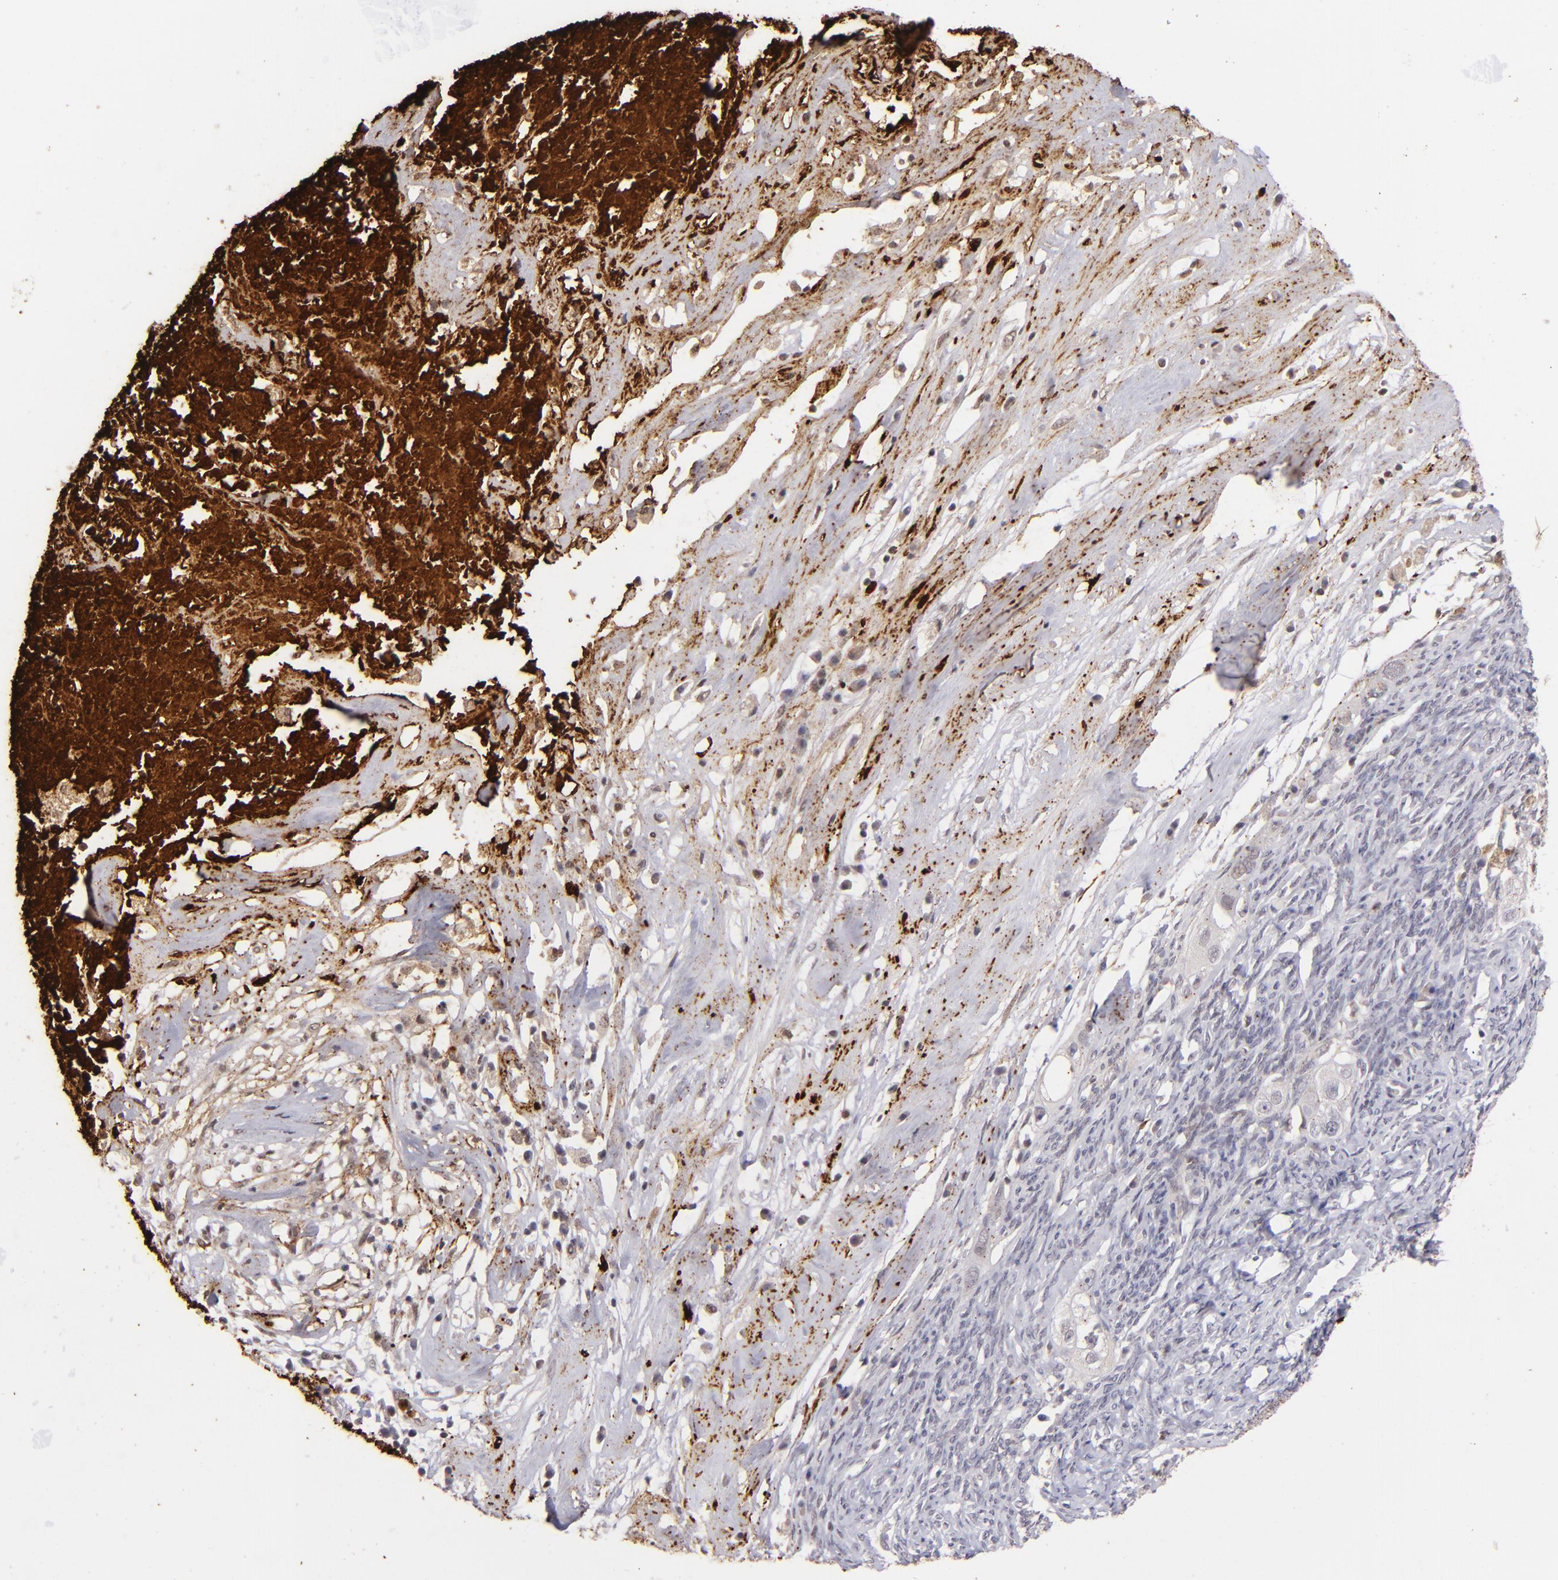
{"staining": {"intensity": "weak", "quantity": "<25%", "location": "cytoplasmic/membranous,nuclear"}, "tissue": "ovarian cancer", "cell_type": "Tumor cells", "image_type": "cancer", "snomed": [{"axis": "morphology", "description": "Normal tissue, NOS"}, {"axis": "morphology", "description": "Cystadenocarcinoma, serous, NOS"}, {"axis": "topography", "description": "Ovary"}], "caption": "DAB (3,3'-diaminobenzidine) immunohistochemical staining of ovarian cancer (serous cystadenocarcinoma) shows no significant expression in tumor cells. Brightfield microscopy of IHC stained with DAB (brown) and hematoxylin (blue), captured at high magnification.", "gene": "RXRG", "patient": {"sex": "female", "age": 62}}